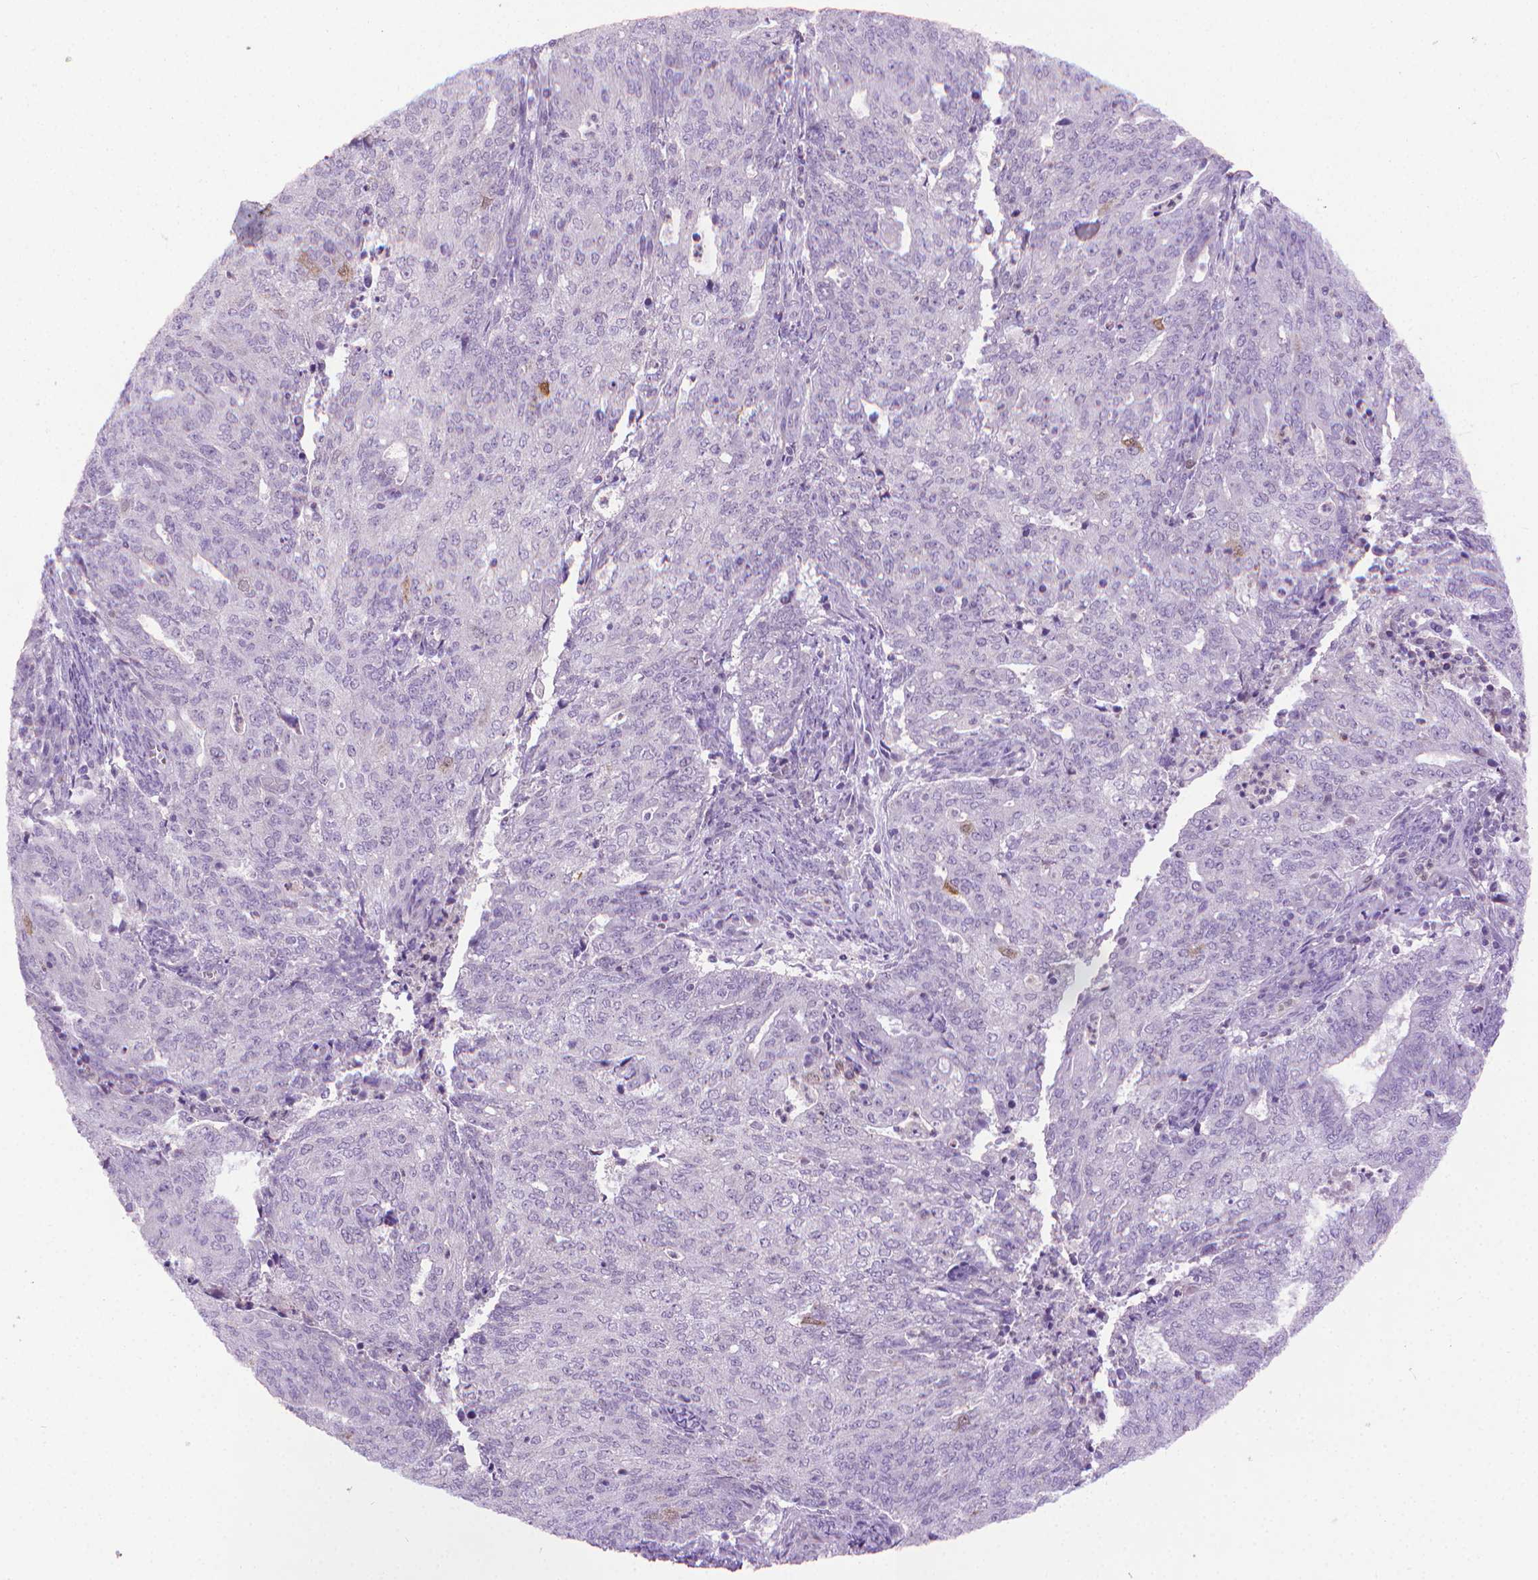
{"staining": {"intensity": "negative", "quantity": "none", "location": "none"}, "tissue": "endometrial cancer", "cell_type": "Tumor cells", "image_type": "cancer", "snomed": [{"axis": "morphology", "description": "Adenocarcinoma, NOS"}, {"axis": "topography", "description": "Endometrium"}], "caption": "This is an IHC image of endometrial cancer (adenocarcinoma). There is no expression in tumor cells.", "gene": "CDKN2D", "patient": {"sex": "female", "age": 82}}